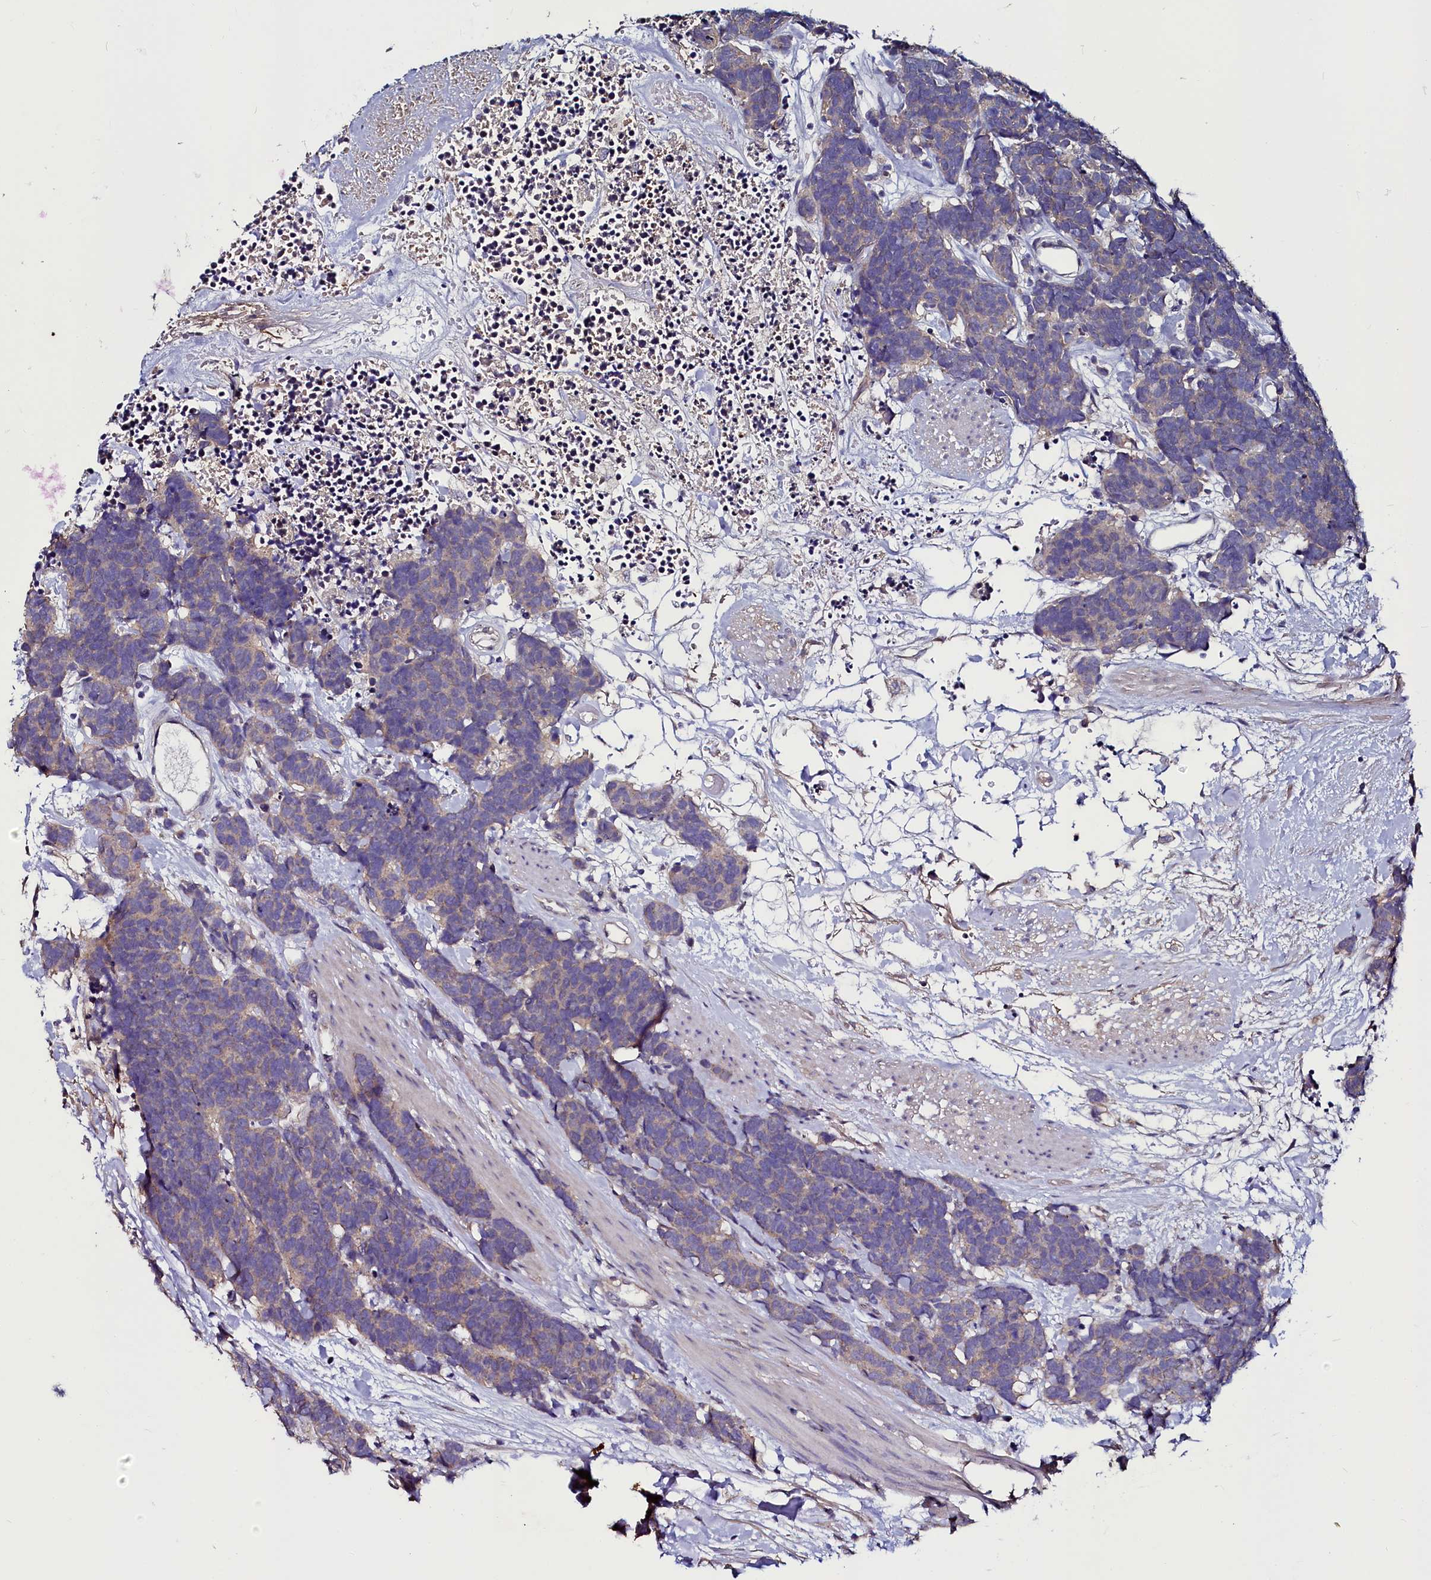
{"staining": {"intensity": "weak", "quantity": ">75%", "location": "cytoplasmic/membranous"}, "tissue": "carcinoid", "cell_type": "Tumor cells", "image_type": "cancer", "snomed": [{"axis": "morphology", "description": "Carcinoma, NOS"}, {"axis": "morphology", "description": "Carcinoid, malignant, NOS"}, {"axis": "topography", "description": "Urinary bladder"}], "caption": "Weak cytoplasmic/membranous positivity for a protein is appreciated in approximately >75% of tumor cells of carcinoid (malignant) using immunohistochemistry (IHC).", "gene": "USPL1", "patient": {"sex": "male", "age": 57}}